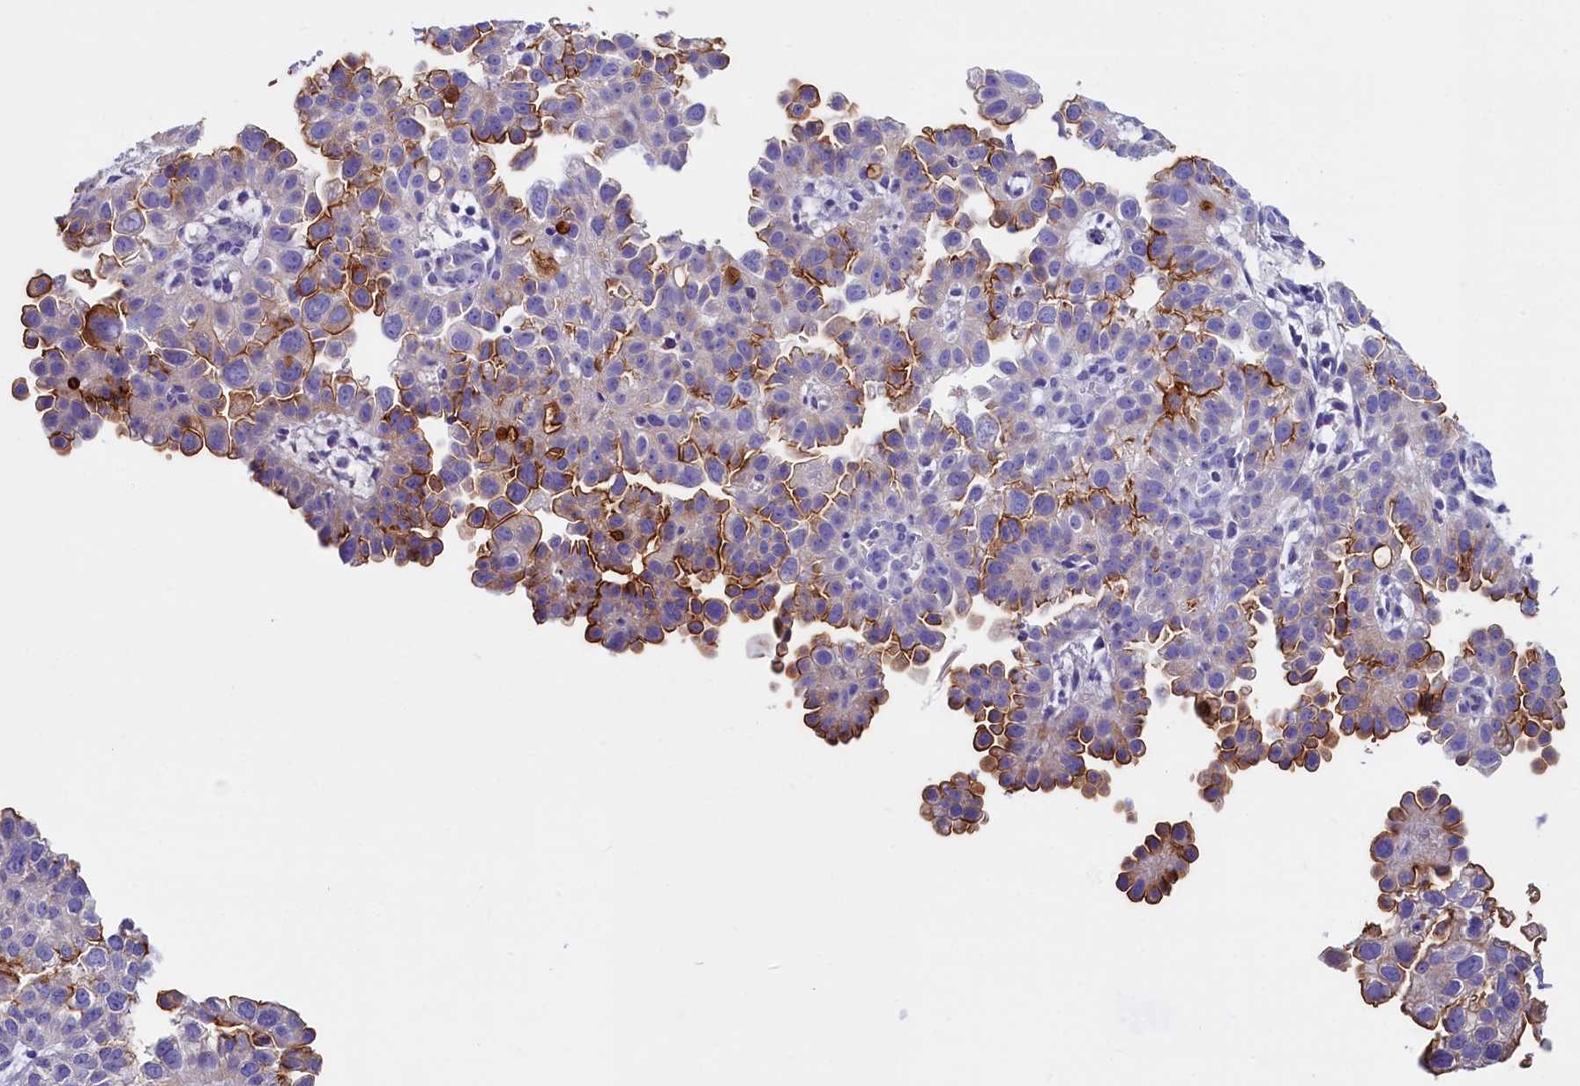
{"staining": {"intensity": "moderate", "quantity": "<25%", "location": "cytoplasmic/membranous"}, "tissue": "endometrial cancer", "cell_type": "Tumor cells", "image_type": "cancer", "snomed": [{"axis": "morphology", "description": "Adenocarcinoma, NOS"}, {"axis": "topography", "description": "Endometrium"}], "caption": "Moderate cytoplasmic/membranous protein staining is present in about <25% of tumor cells in endometrial cancer (adenocarcinoma). (Brightfield microscopy of DAB IHC at high magnification).", "gene": "RTTN", "patient": {"sex": "female", "age": 85}}